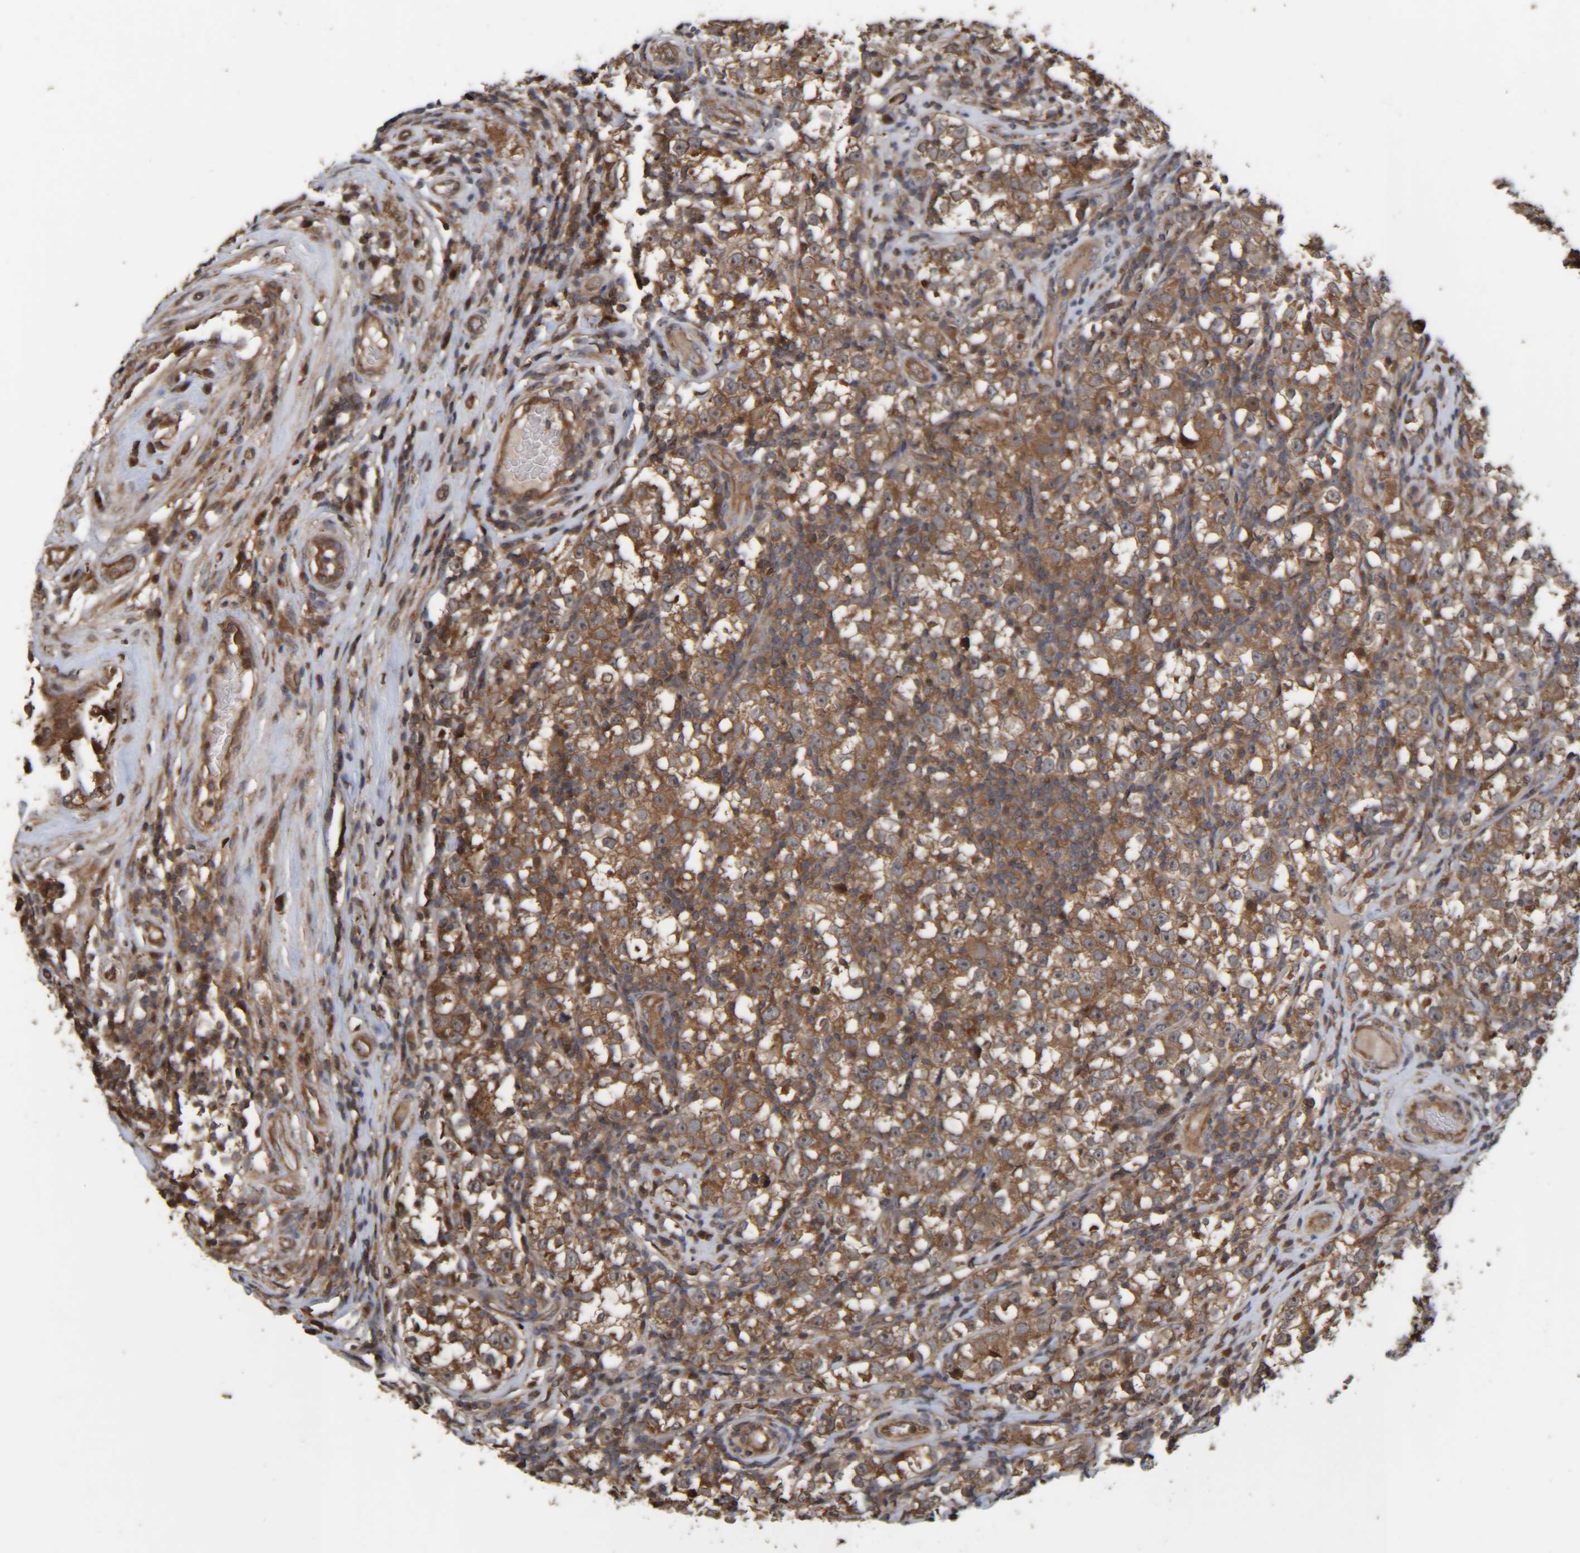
{"staining": {"intensity": "moderate", "quantity": ">75%", "location": "cytoplasmic/membranous"}, "tissue": "testis cancer", "cell_type": "Tumor cells", "image_type": "cancer", "snomed": [{"axis": "morphology", "description": "Normal tissue, NOS"}, {"axis": "morphology", "description": "Seminoma, NOS"}, {"axis": "topography", "description": "Testis"}], "caption": "Moderate cytoplasmic/membranous protein staining is present in about >75% of tumor cells in testis cancer.", "gene": "CCDC57", "patient": {"sex": "male", "age": 43}}